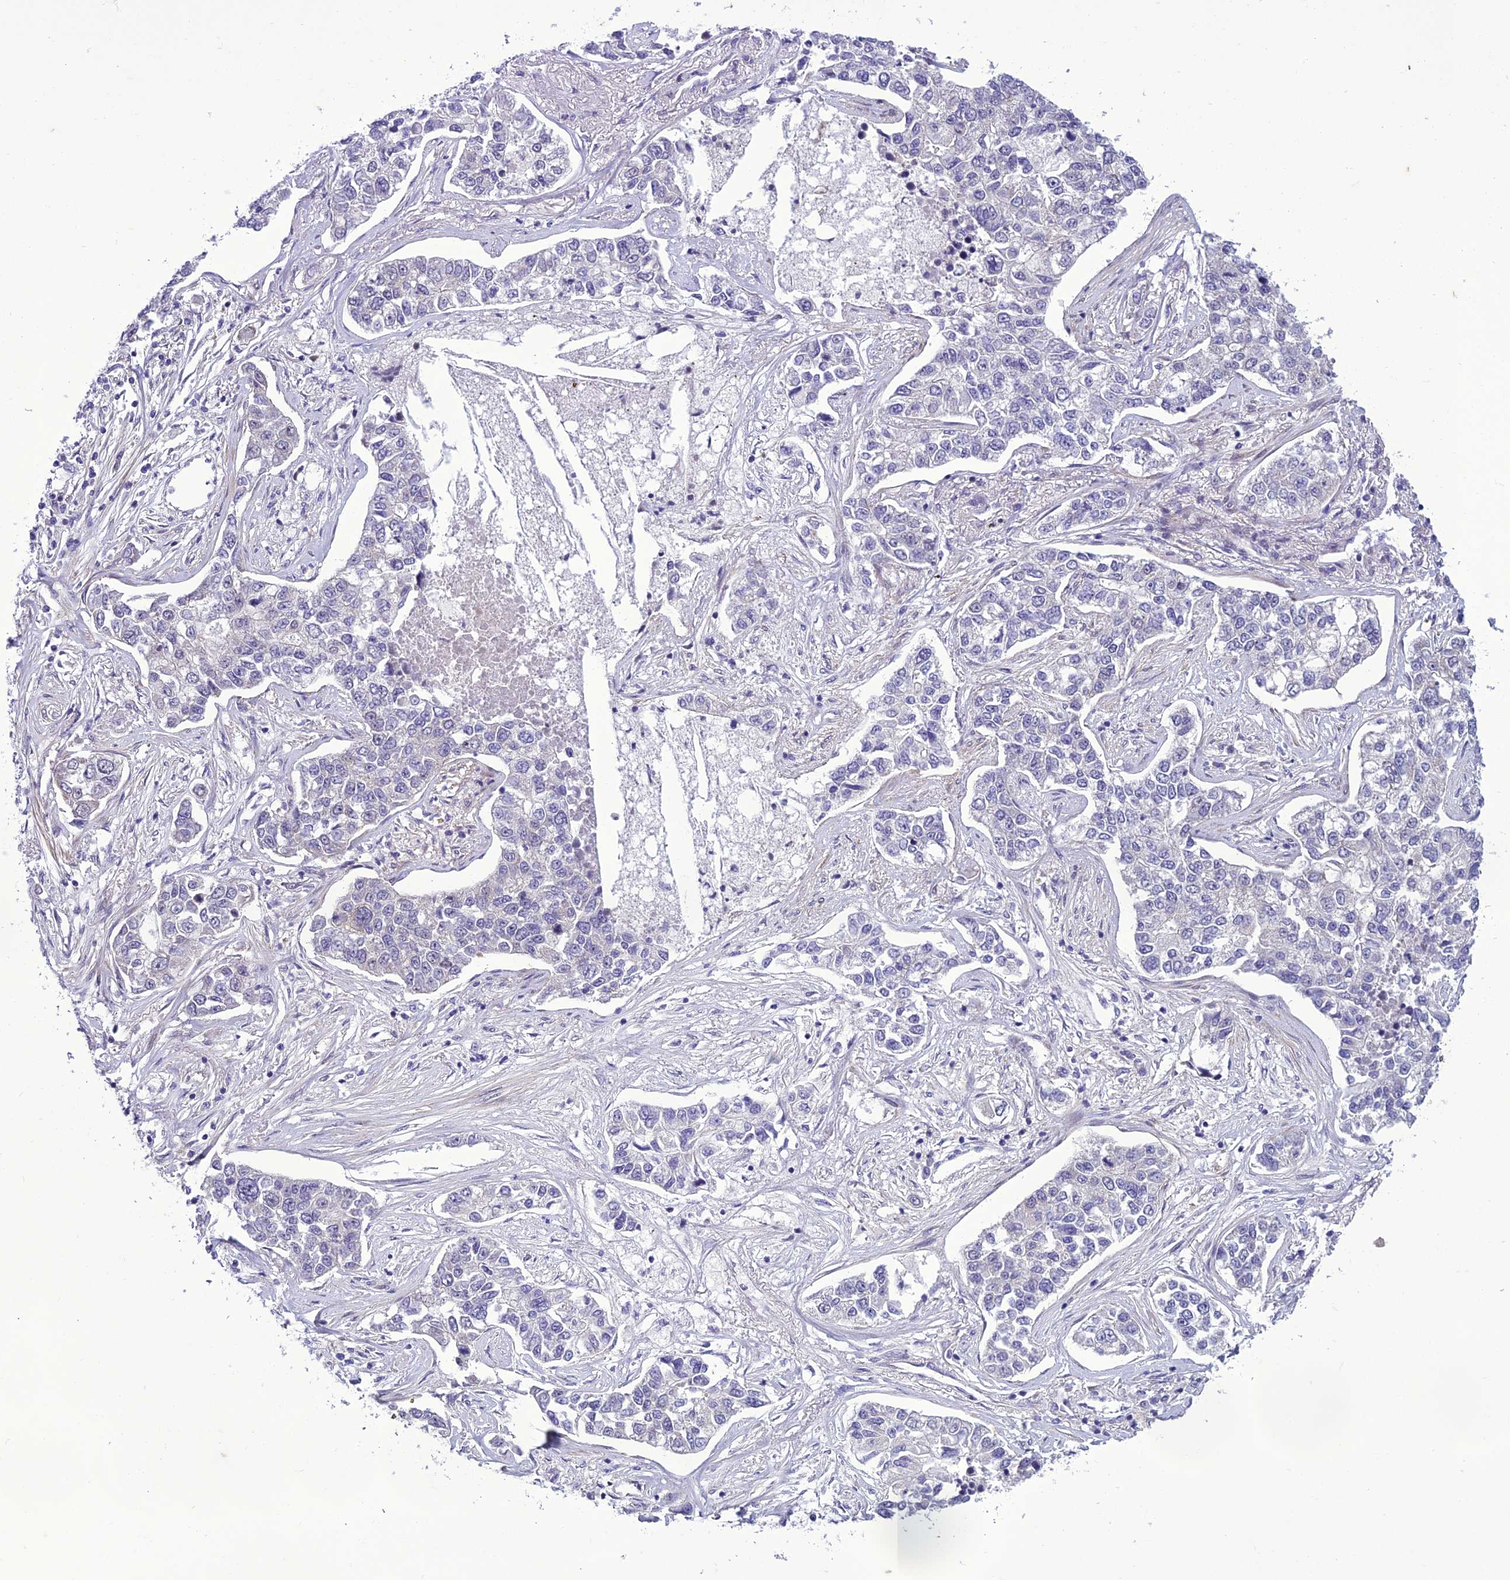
{"staining": {"intensity": "negative", "quantity": "none", "location": "none"}, "tissue": "lung cancer", "cell_type": "Tumor cells", "image_type": "cancer", "snomed": [{"axis": "morphology", "description": "Adenocarcinoma, NOS"}, {"axis": "topography", "description": "Lung"}], "caption": "Tumor cells show no significant positivity in lung cancer.", "gene": "GAB4", "patient": {"sex": "male", "age": 49}}